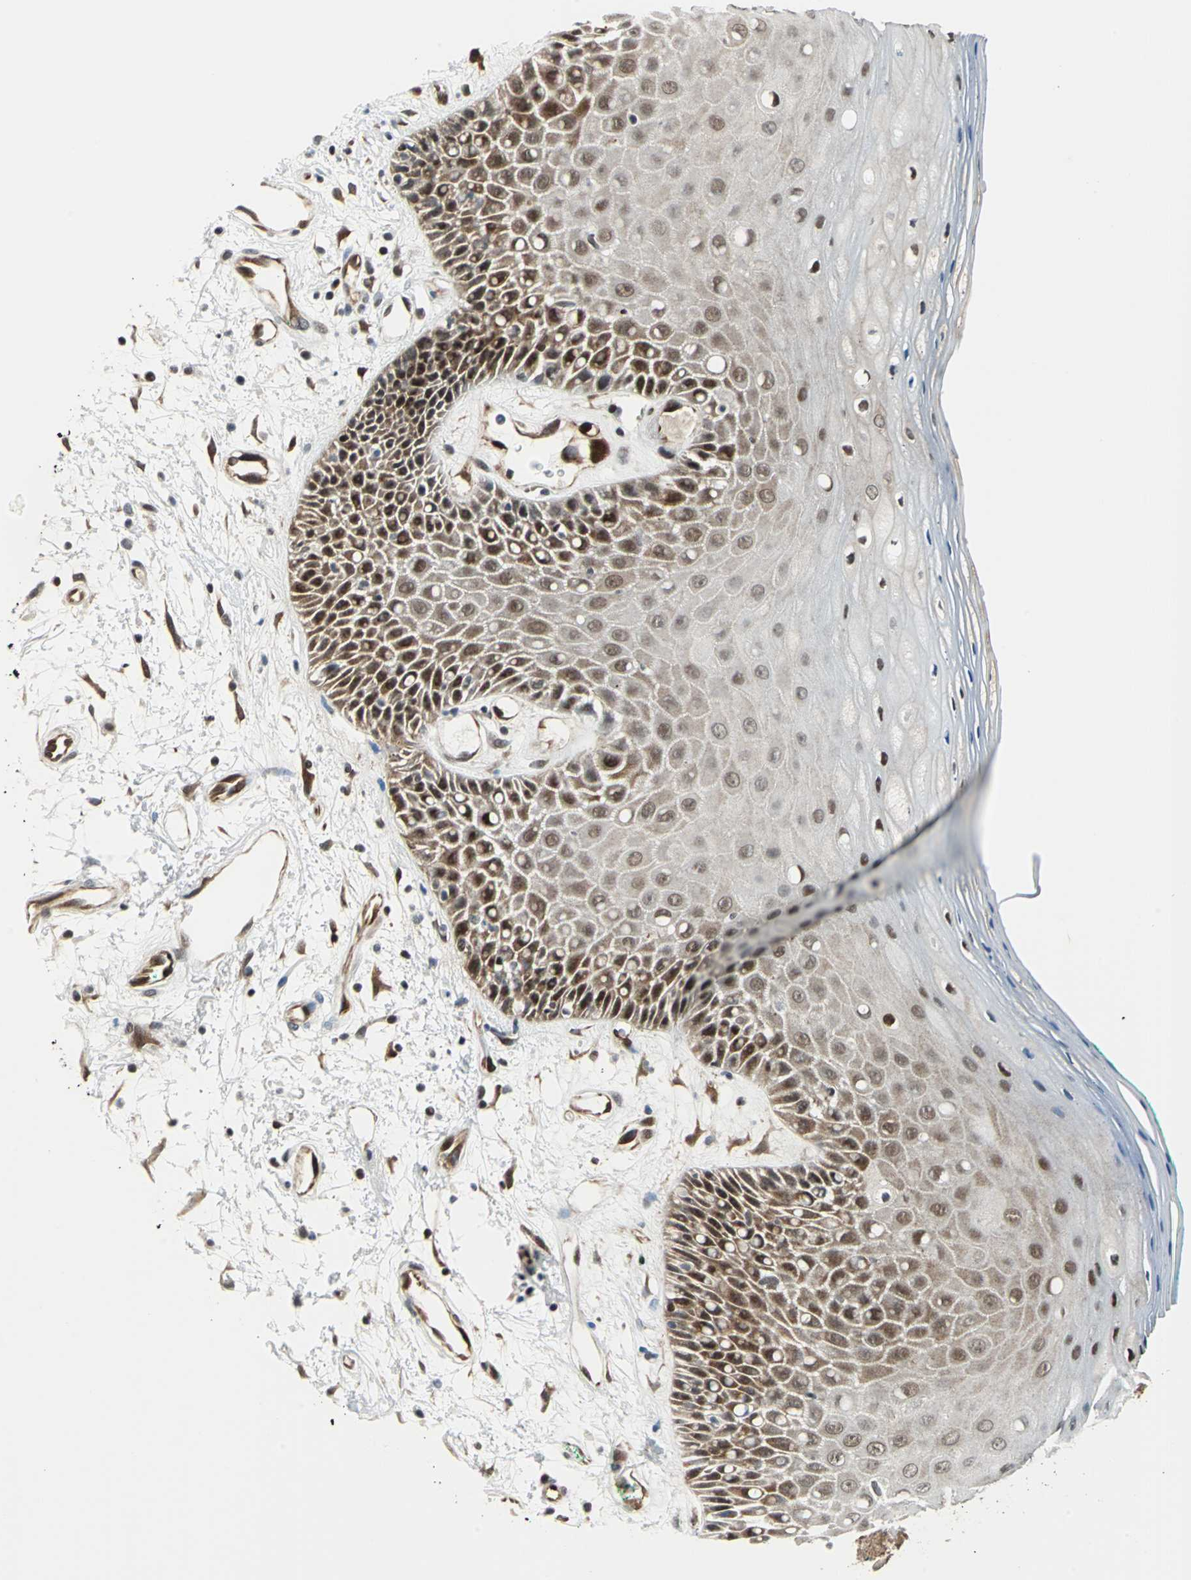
{"staining": {"intensity": "moderate", "quantity": ">75%", "location": "cytoplasmic/membranous,nuclear"}, "tissue": "oral mucosa", "cell_type": "Squamous epithelial cells", "image_type": "normal", "snomed": [{"axis": "morphology", "description": "Normal tissue, NOS"}, {"axis": "morphology", "description": "Squamous cell carcinoma, NOS"}, {"axis": "topography", "description": "Skeletal muscle"}, {"axis": "topography", "description": "Oral tissue"}, {"axis": "topography", "description": "Head-Neck"}], "caption": "This photomicrograph reveals IHC staining of normal oral mucosa, with medium moderate cytoplasmic/membranous,nuclear expression in approximately >75% of squamous epithelial cells.", "gene": "POLR3K", "patient": {"sex": "female", "age": 84}}